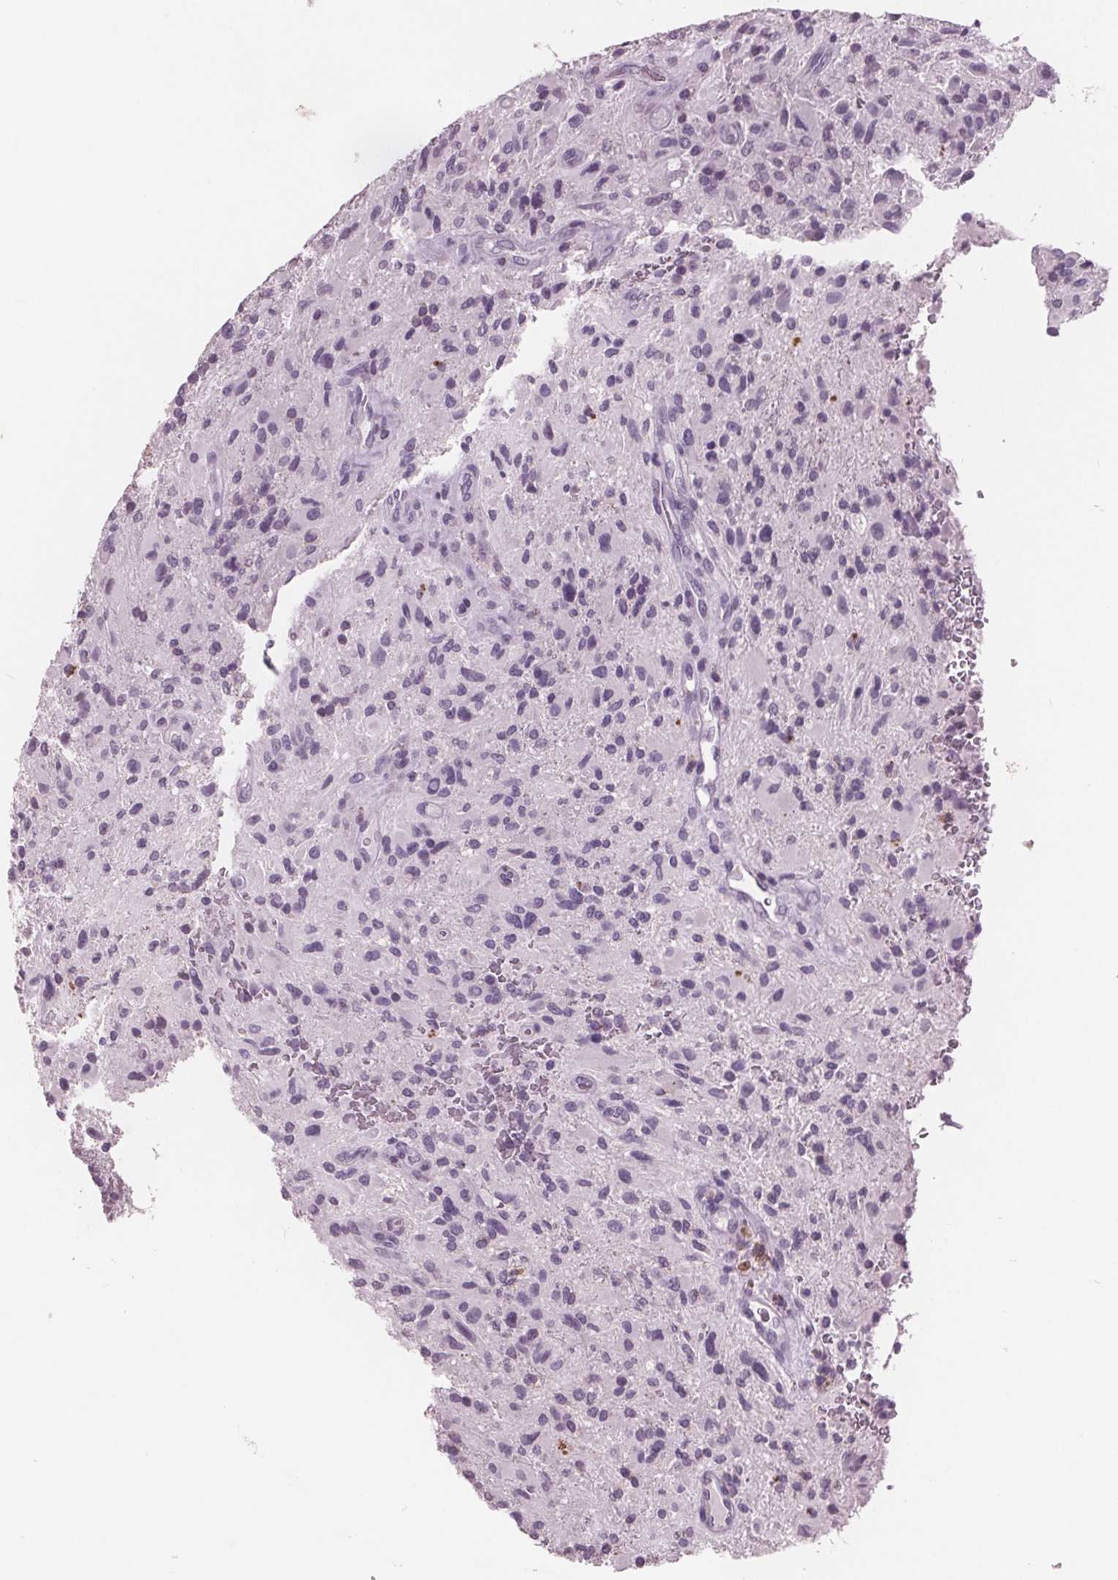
{"staining": {"intensity": "negative", "quantity": "none", "location": "none"}, "tissue": "glioma", "cell_type": "Tumor cells", "image_type": "cancer", "snomed": [{"axis": "morphology", "description": "Glioma, malignant, High grade"}, {"axis": "topography", "description": "Brain"}], "caption": "The micrograph displays no staining of tumor cells in malignant glioma (high-grade).", "gene": "PTPN14", "patient": {"sex": "male", "age": 53}}